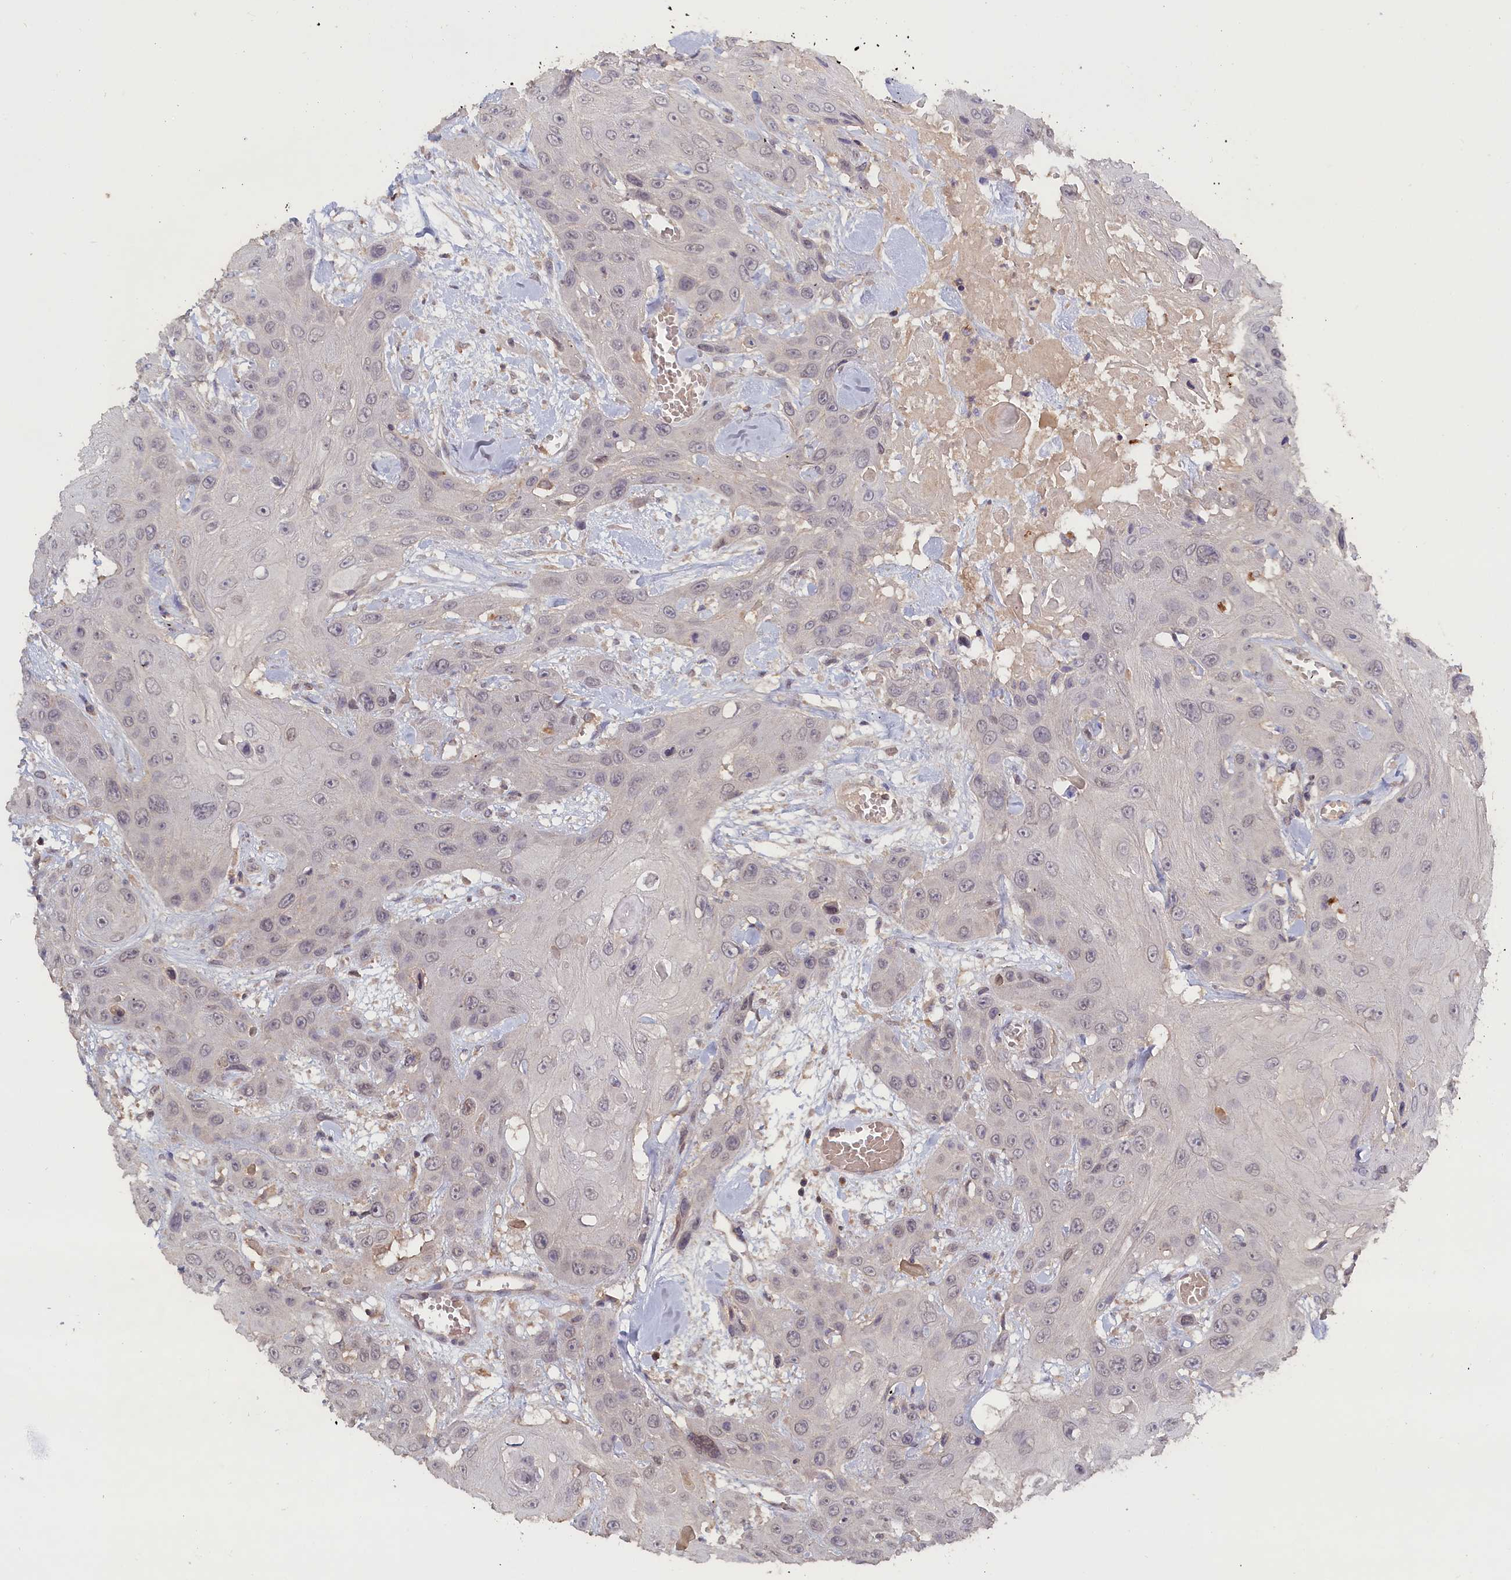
{"staining": {"intensity": "negative", "quantity": "none", "location": "none"}, "tissue": "head and neck cancer", "cell_type": "Tumor cells", "image_type": "cancer", "snomed": [{"axis": "morphology", "description": "Squamous cell carcinoma, NOS"}, {"axis": "topography", "description": "Head-Neck"}], "caption": "This is an immunohistochemistry (IHC) photomicrograph of human head and neck cancer (squamous cell carcinoma). There is no positivity in tumor cells.", "gene": "CELF5", "patient": {"sex": "male", "age": 81}}